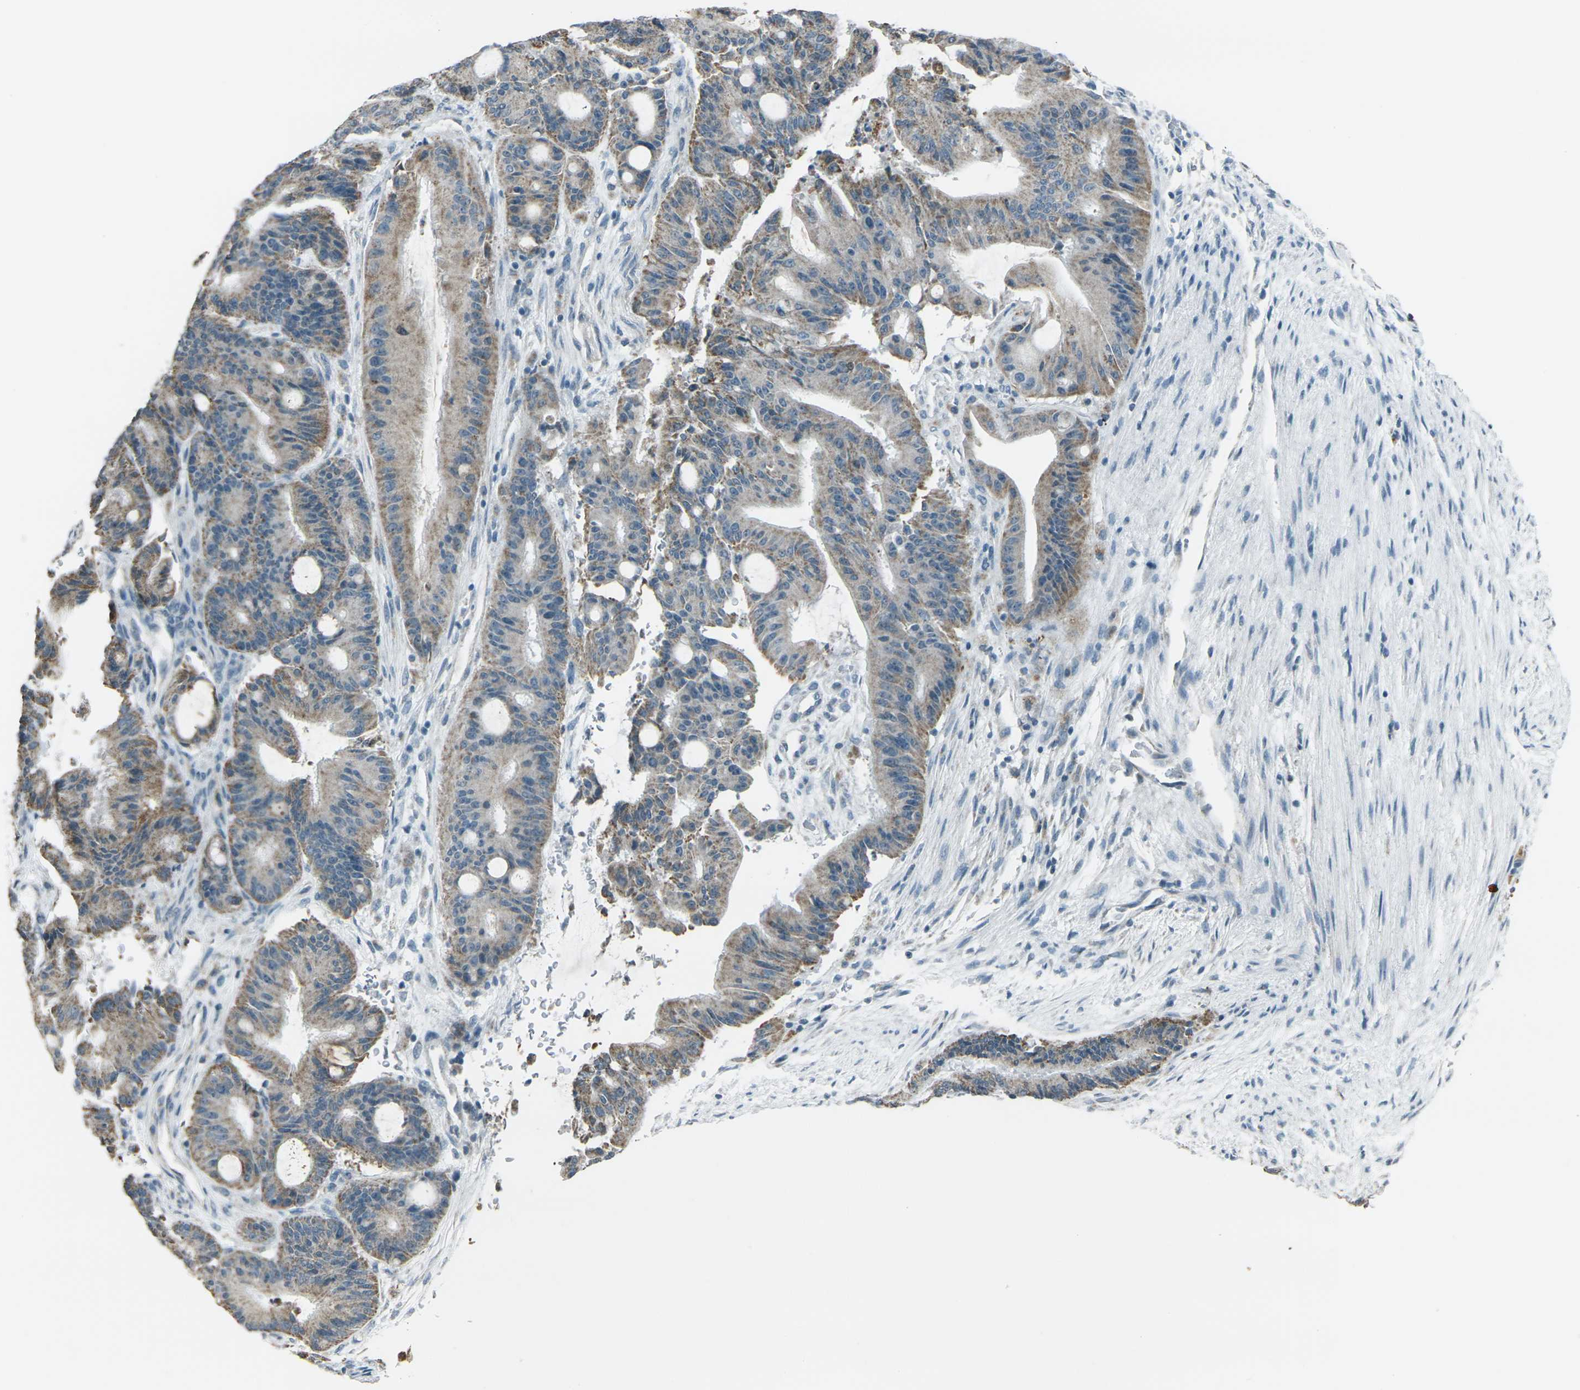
{"staining": {"intensity": "weak", "quantity": ">75%", "location": "cytoplasmic/membranous"}, "tissue": "liver cancer", "cell_type": "Tumor cells", "image_type": "cancer", "snomed": [{"axis": "morphology", "description": "Cholangiocarcinoma"}, {"axis": "topography", "description": "Liver"}], "caption": "Immunohistochemical staining of human liver cancer (cholangiocarcinoma) demonstrates weak cytoplasmic/membranous protein expression in approximately >75% of tumor cells.", "gene": "H2BC1", "patient": {"sex": "female", "age": 73}}